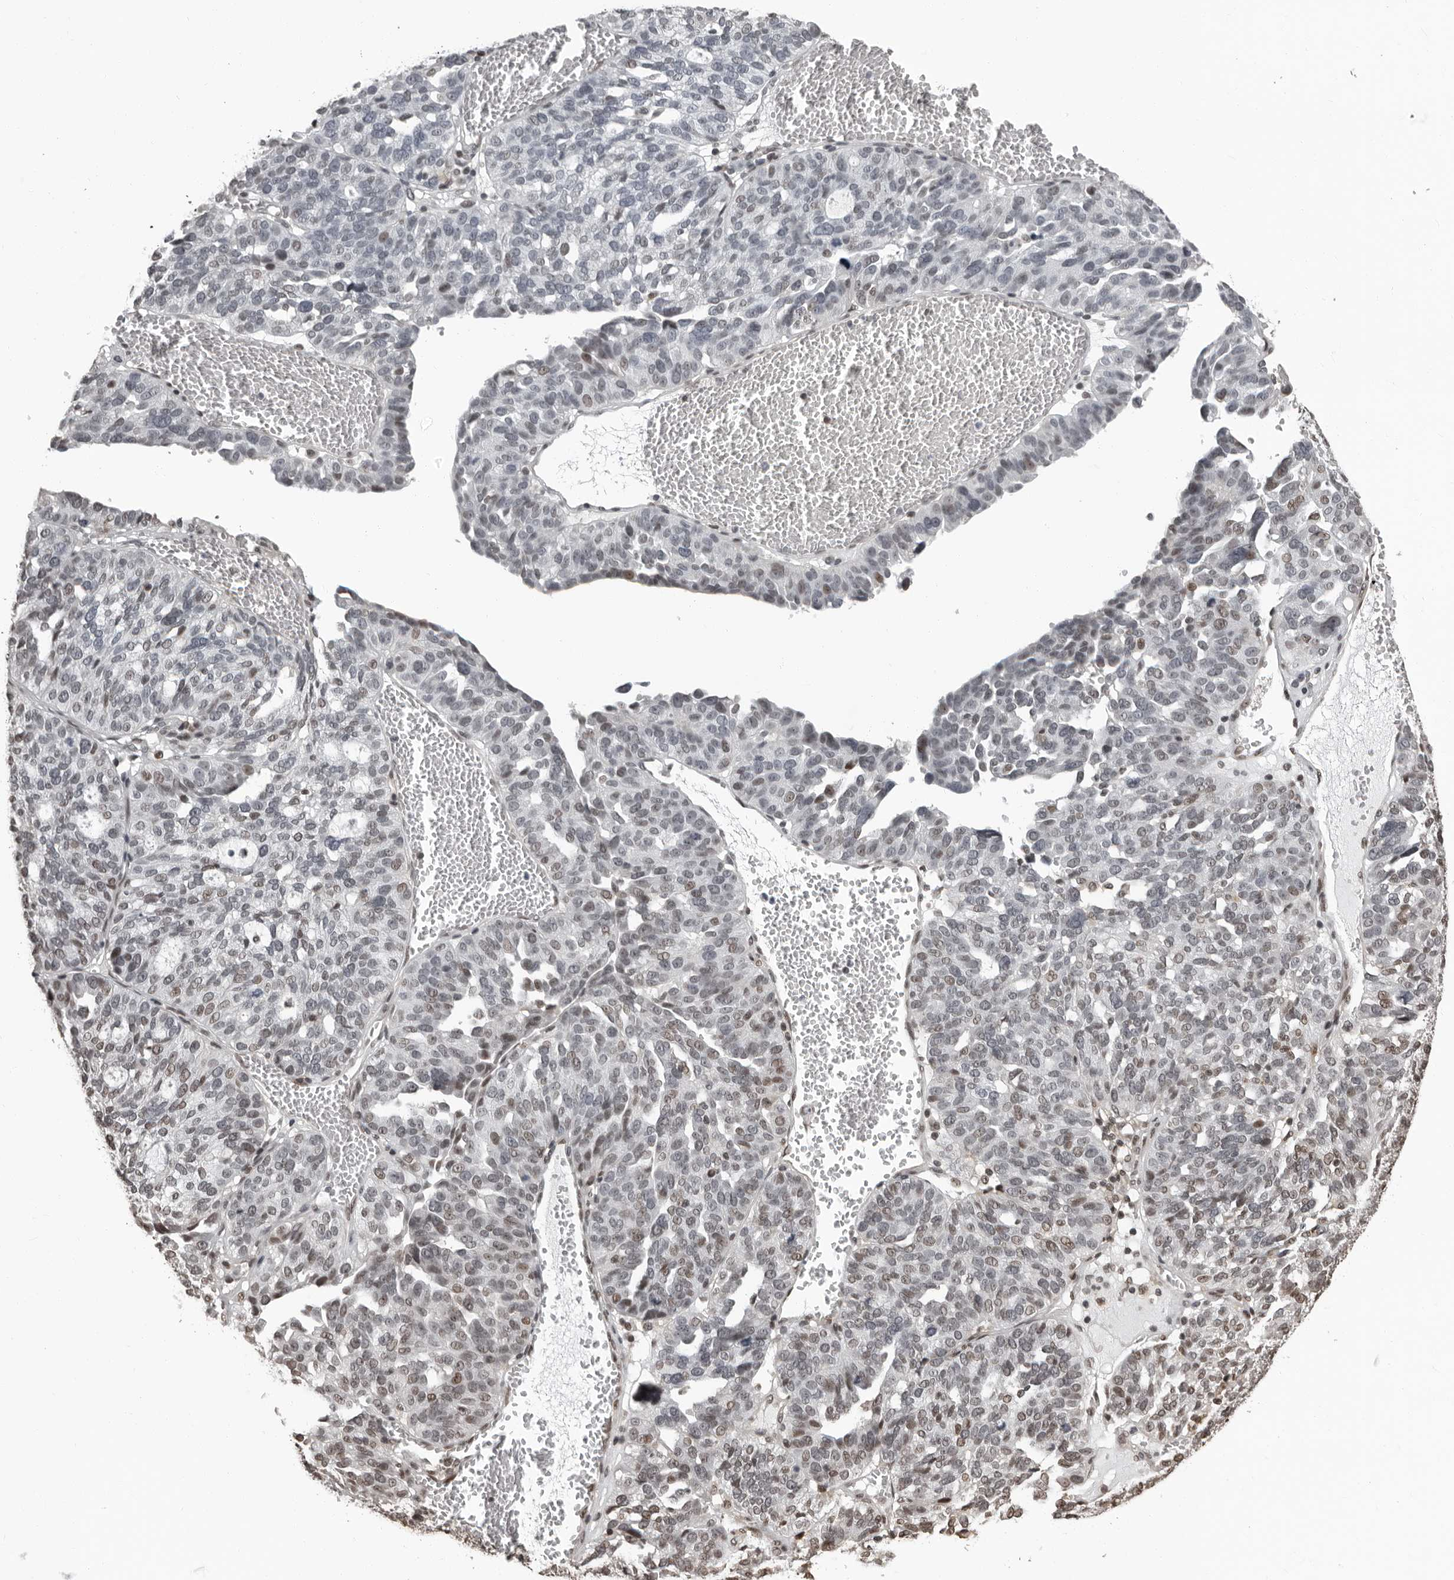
{"staining": {"intensity": "weak", "quantity": "<25%", "location": "nuclear"}, "tissue": "ovarian cancer", "cell_type": "Tumor cells", "image_type": "cancer", "snomed": [{"axis": "morphology", "description": "Cystadenocarcinoma, serous, NOS"}, {"axis": "topography", "description": "Ovary"}], "caption": "The histopathology image shows no staining of tumor cells in ovarian cancer. (DAB (3,3'-diaminobenzidine) immunohistochemistry (IHC) visualized using brightfield microscopy, high magnification).", "gene": "ORC1", "patient": {"sex": "female", "age": 59}}